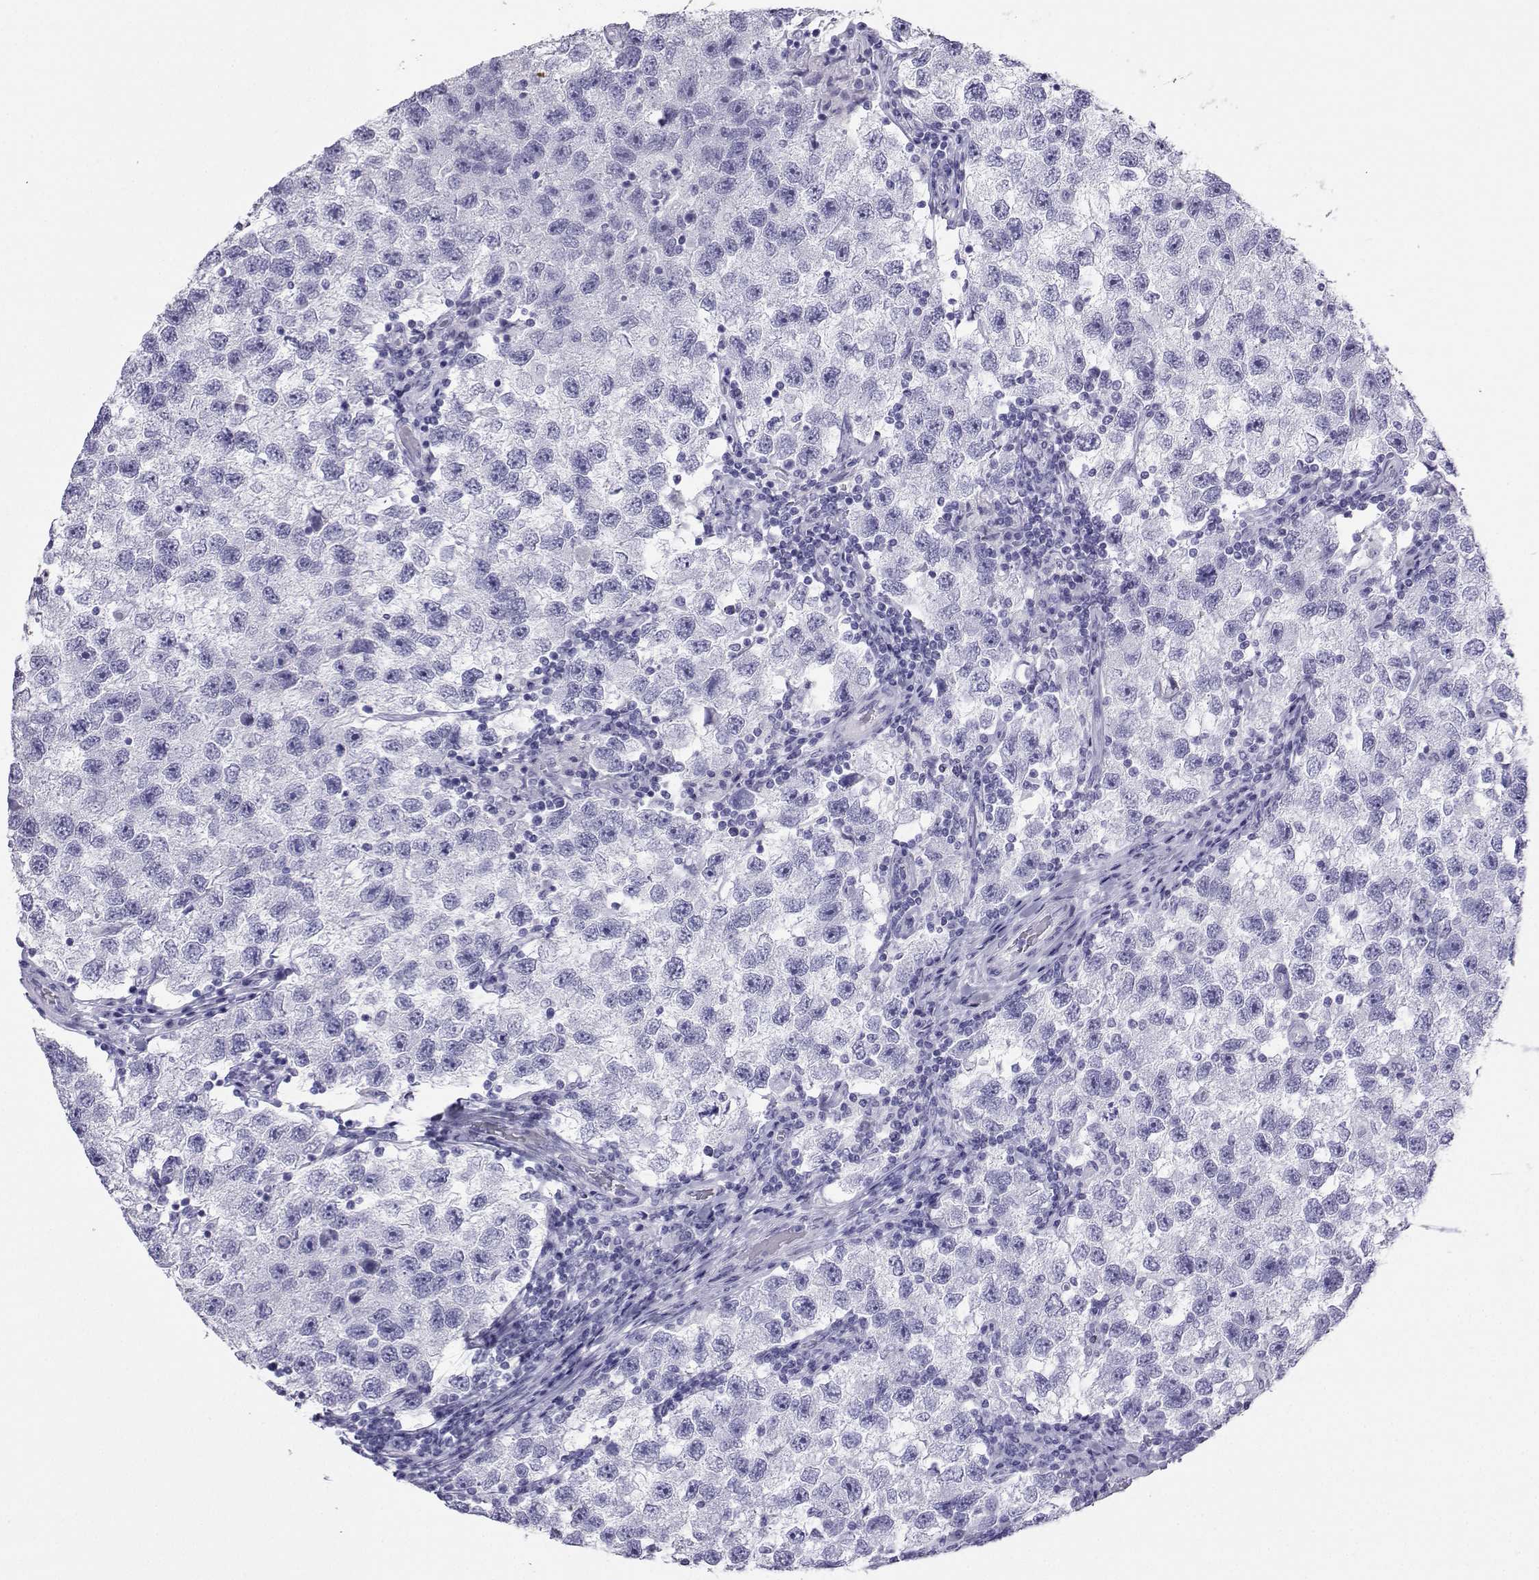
{"staining": {"intensity": "negative", "quantity": "none", "location": "none"}, "tissue": "testis cancer", "cell_type": "Tumor cells", "image_type": "cancer", "snomed": [{"axis": "morphology", "description": "Seminoma, NOS"}, {"axis": "topography", "description": "Testis"}], "caption": "An IHC histopathology image of seminoma (testis) is shown. There is no staining in tumor cells of seminoma (testis). Nuclei are stained in blue.", "gene": "LORICRIN", "patient": {"sex": "male", "age": 26}}